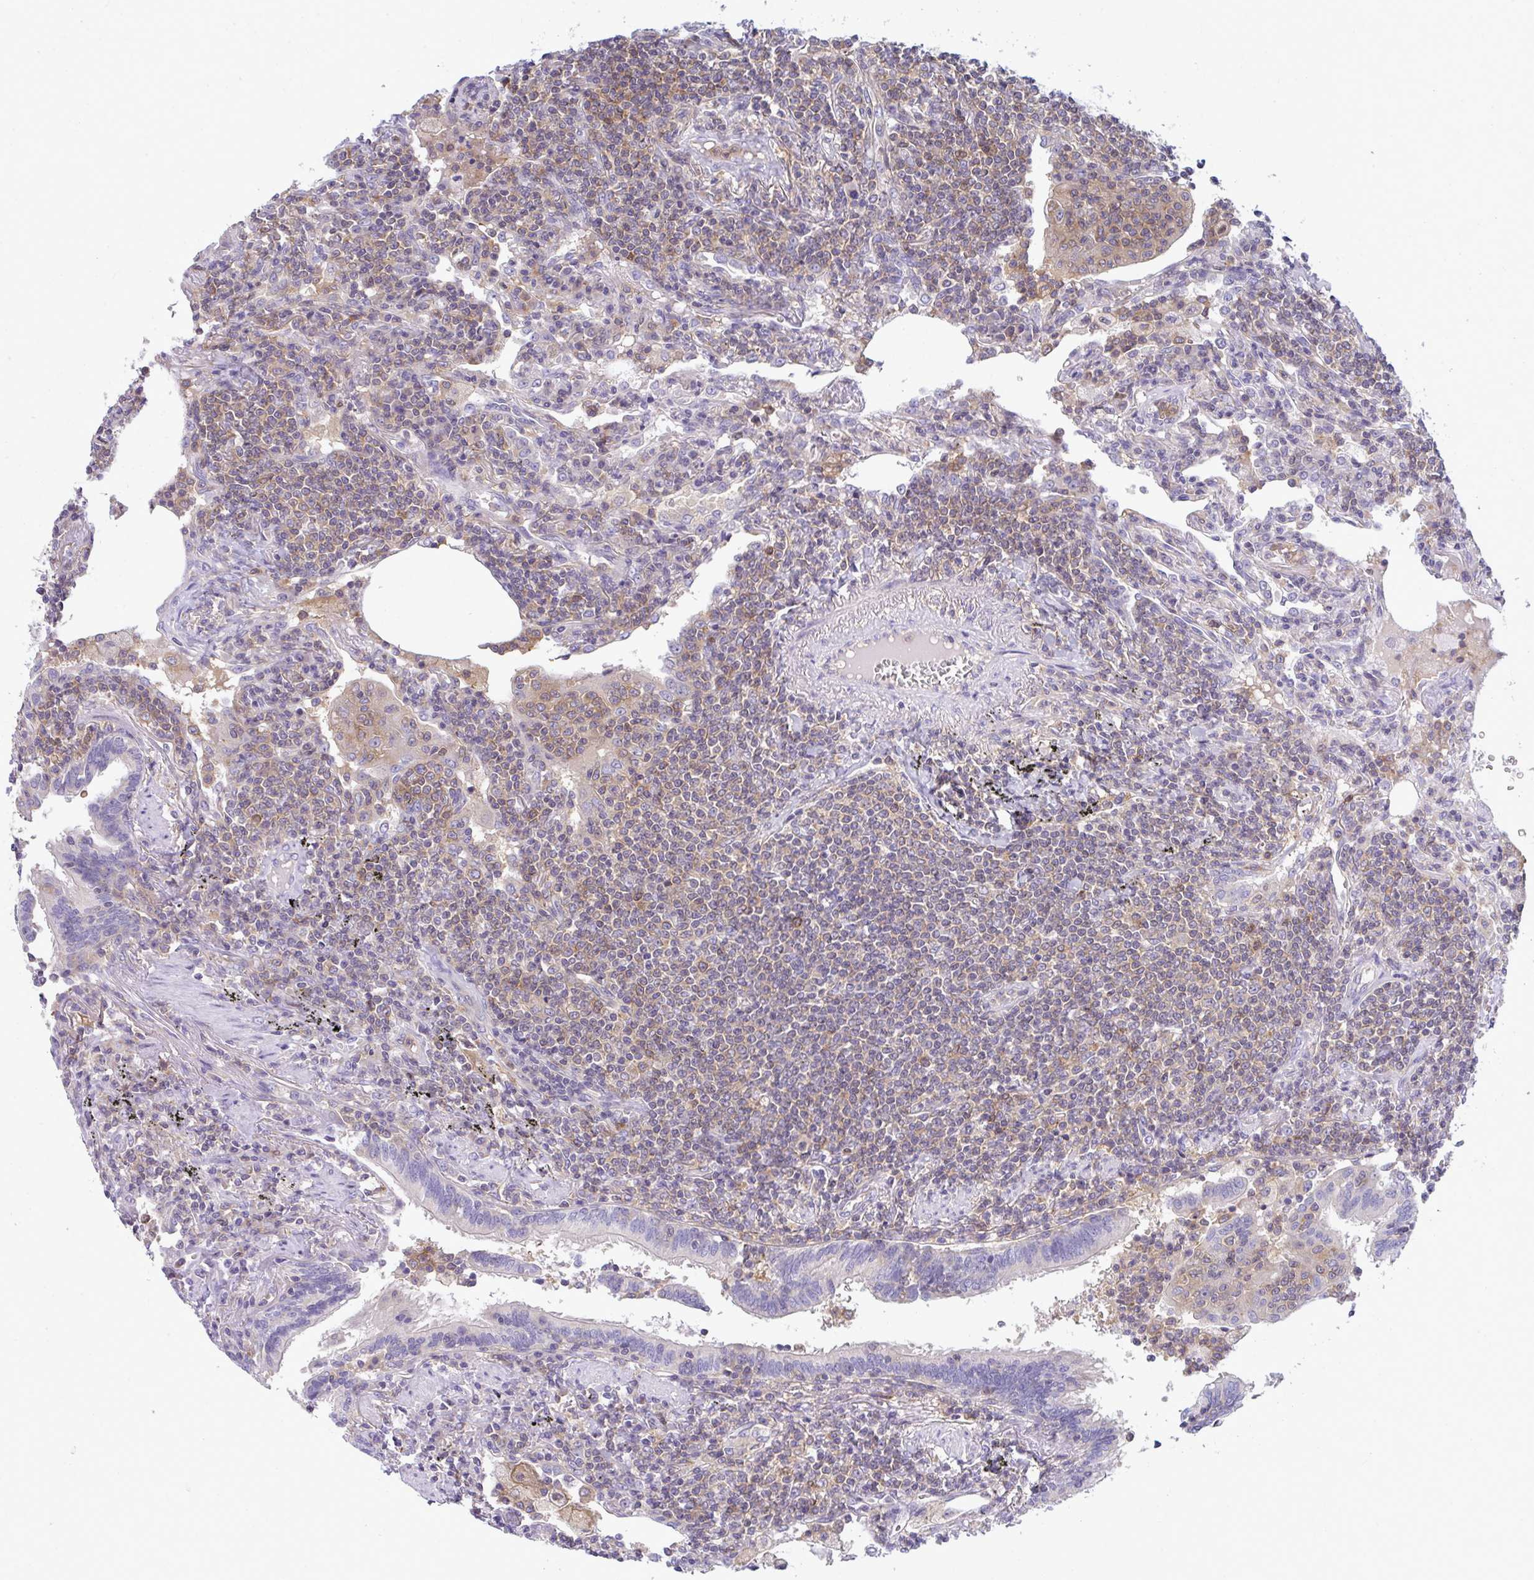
{"staining": {"intensity": "weak", "quantity": "25%-75%", "location": "cytoplasmic/membranous"}, "tissue": "lymphoma", "cell_type": "Tumor cells", "image_type": "cancer", "snomed": [{"axis": "morphology", "description": "Malignant lymphoma, non-Hodgkin's type, Low grade"}, {"axis": "topography", "description": "Lung"}], "caption": "A brown stain shows weak cytoplasmic/membranous staining of a protein in human malignant lymphoma, non-Hodgkin's type (low-grade) tumor cells. The staining was performed using DAB, with brown indicating positive protein expression. Nuclei are stained blue with hematoxylin.", "gene": "SLC30A6", "patient": {"sex": "female", "age": 71}}